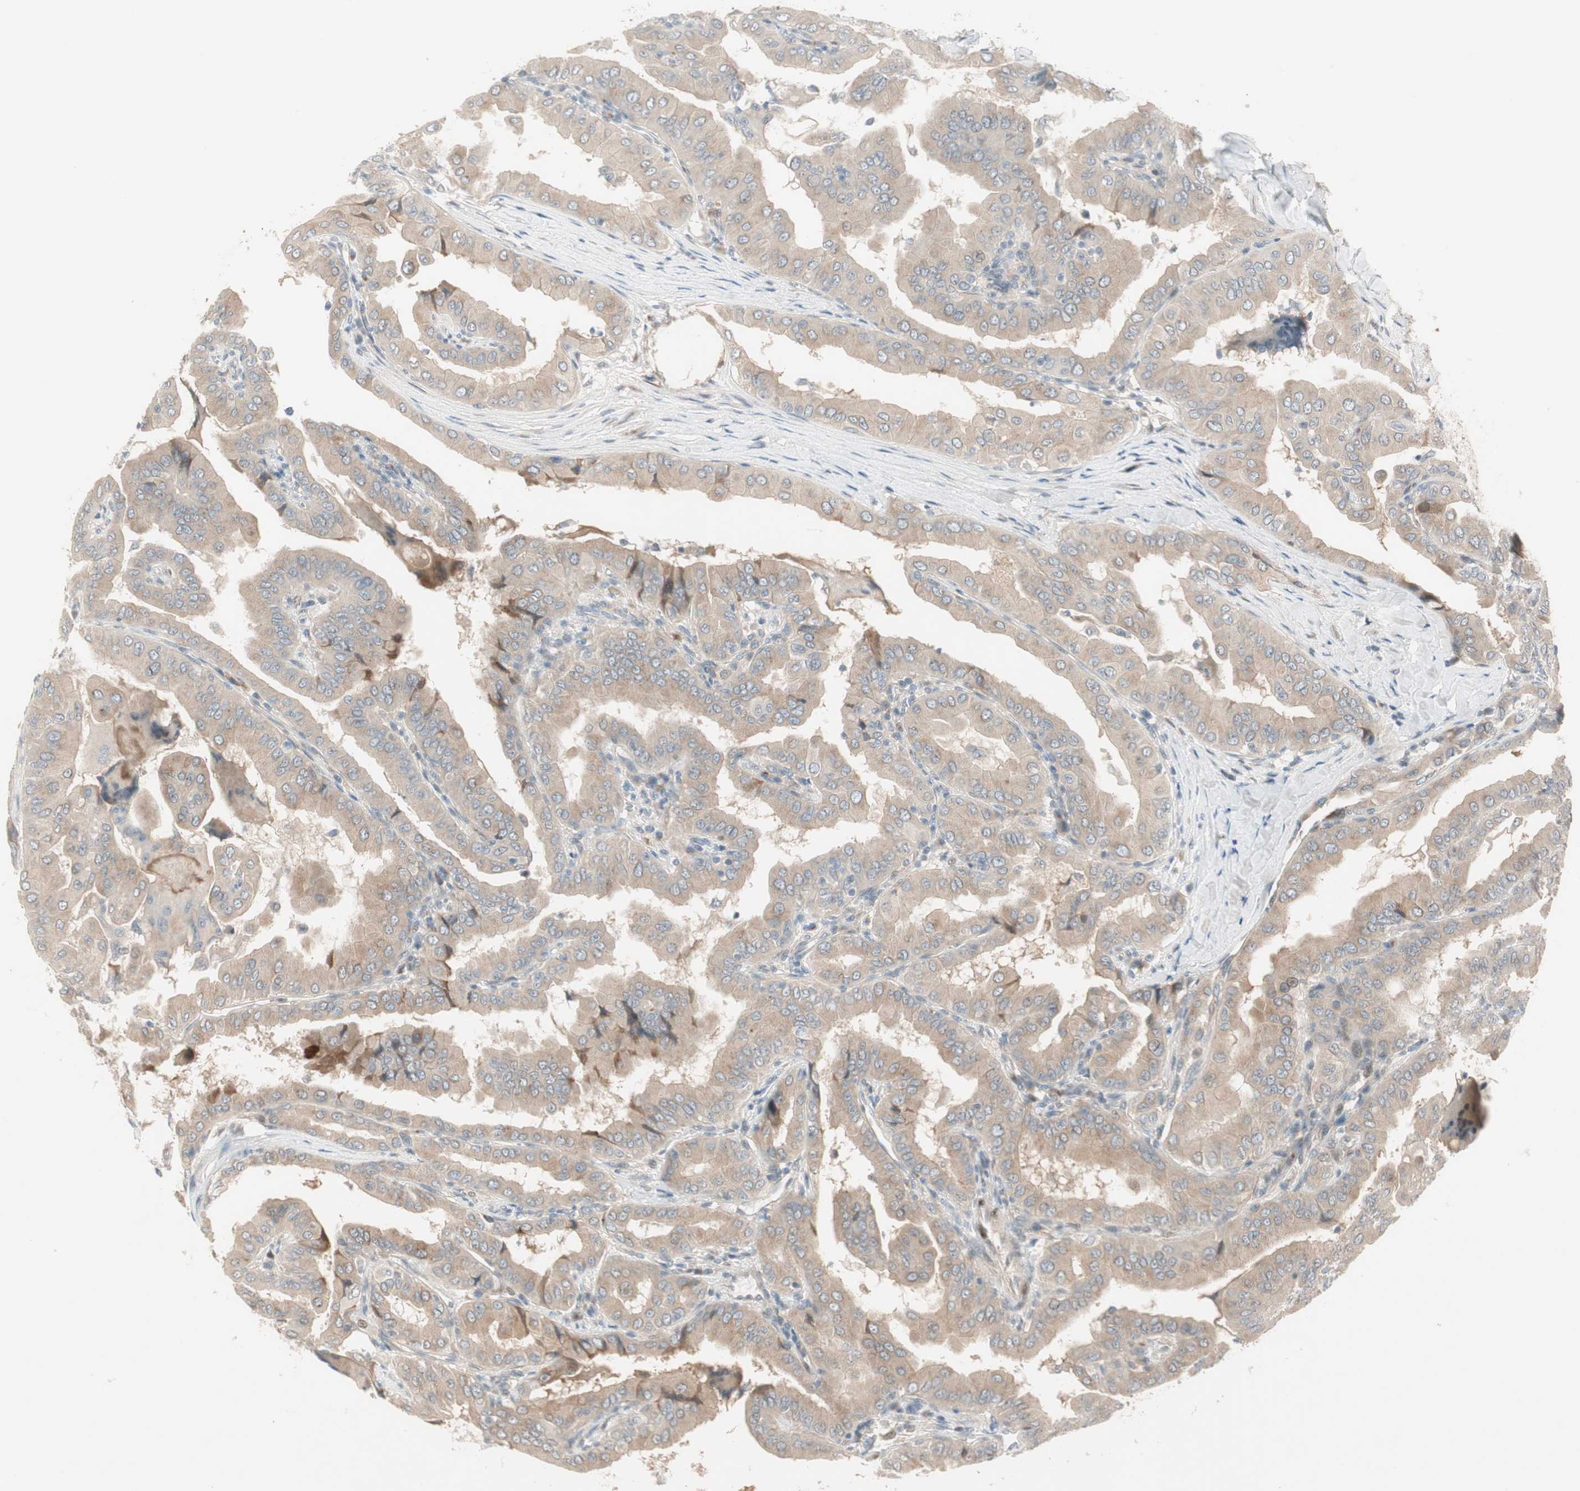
{"staining": {"intensity": "weak", "quantity": ">75%", "location": "cytoplasmic/membranous"}, "tissue": "thyroid cancer", "cell_type": "Tumor cells", "image_type": "cancer", "snomed": [{"axis": "morphology", "description": "Papillary adenocarcinoma, NOS"}, {"axis": "topography", "description": "Thyroid gland"}], "caption": "Immunohistochemical staining of human thyroid cancer shows low levels of weak cytoplasmic/membranous positivity in about >75% of tumor cells.", "gene": "CGRRF1", "patient": {"sex": "male", "age": 33}}